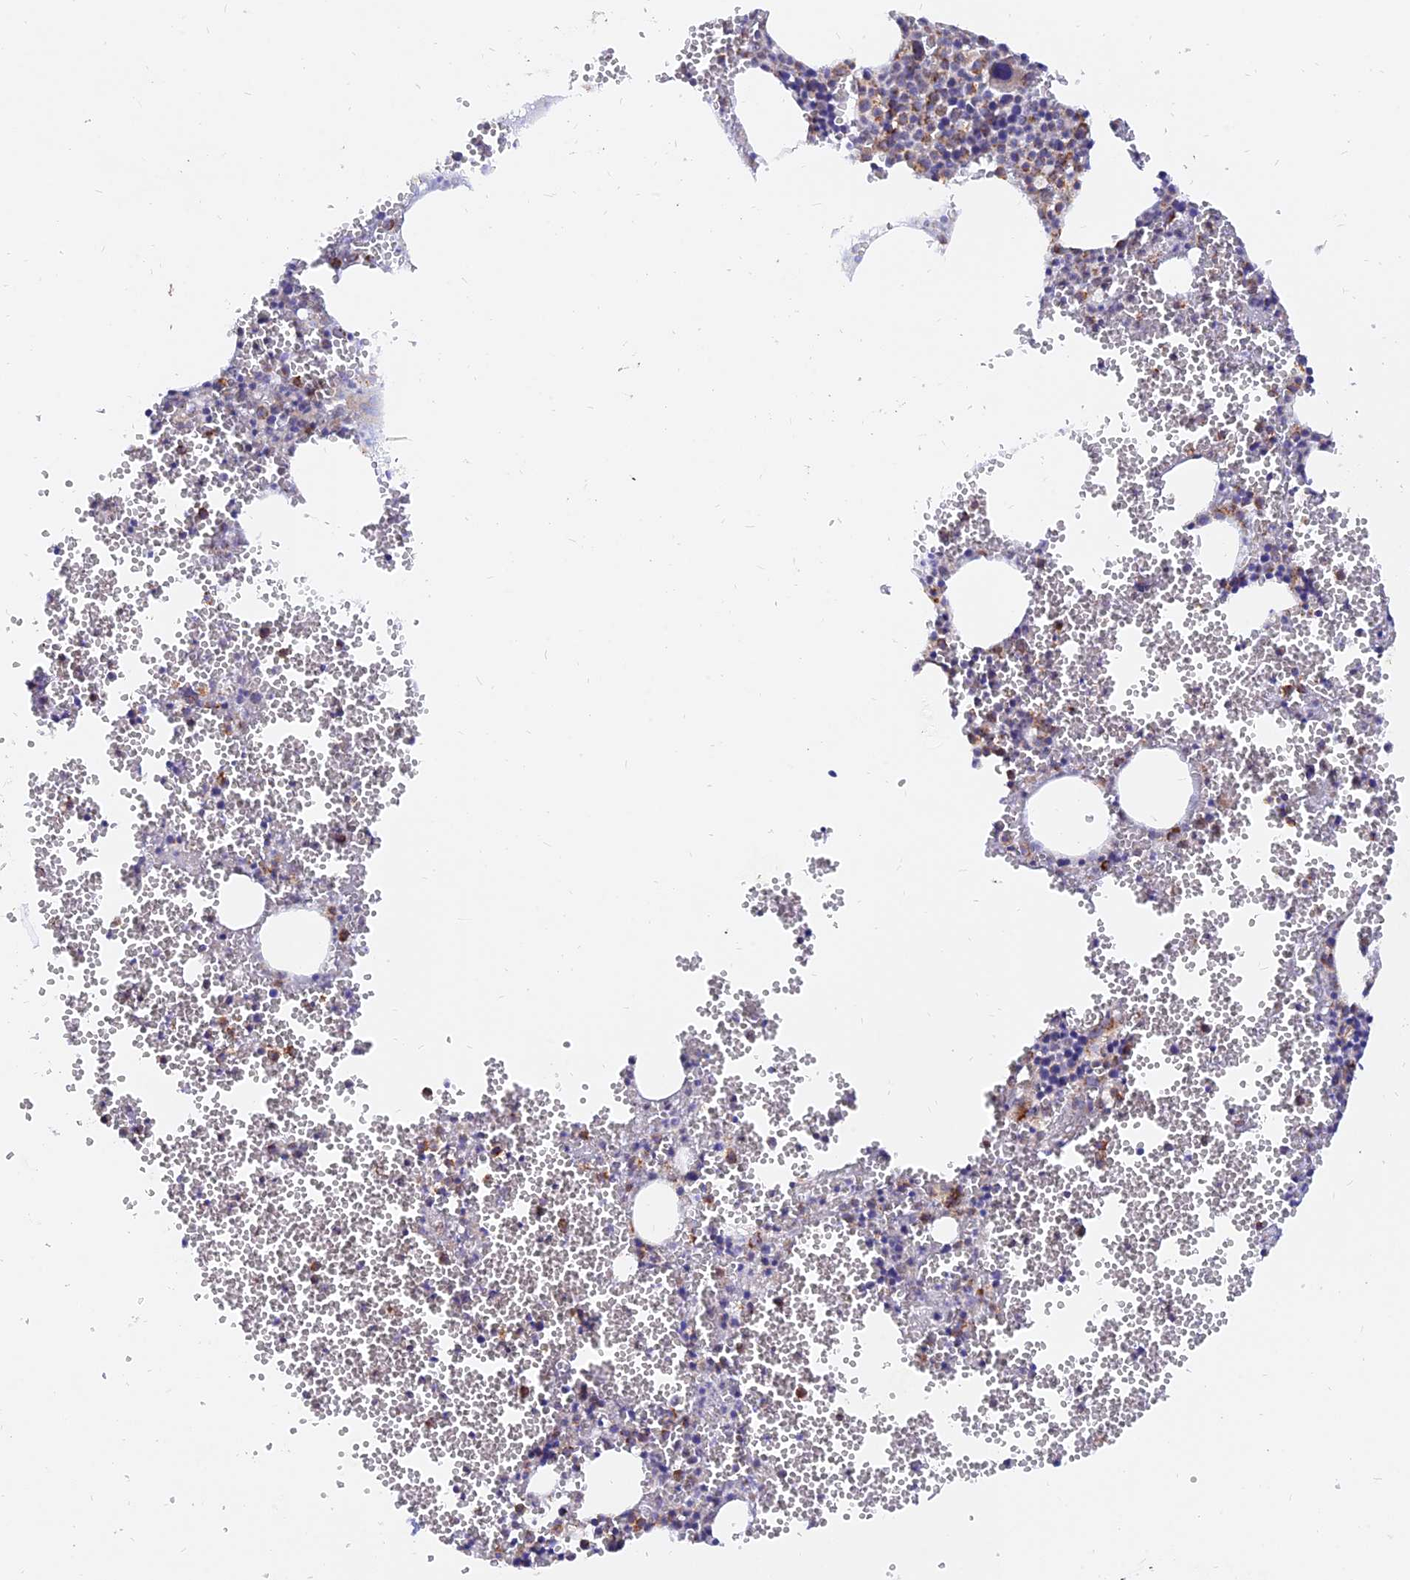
{"staining": {"intensity": "strong", "quantity": "<25%", "location": "cytoplasmic/membranous"}, "tissue": "bone marrow", "cell_type": "Hematopoietic cells", "image_type": "normal", "snomed": [{"axis": "morphology", "description": "Normal tissue, NOS"}, {"axis": "topography", "description": "Bone marrow"}], "caption": "IHC micrograph of normal human bone marrow stained for a protein (brown), which demonstrates medium levels of strong cytoplasmic/membranous expression in about <25% of hematopoietic cells.", "gene": "NDUFB6", "patient": {"sex": "female", "age": 77}}